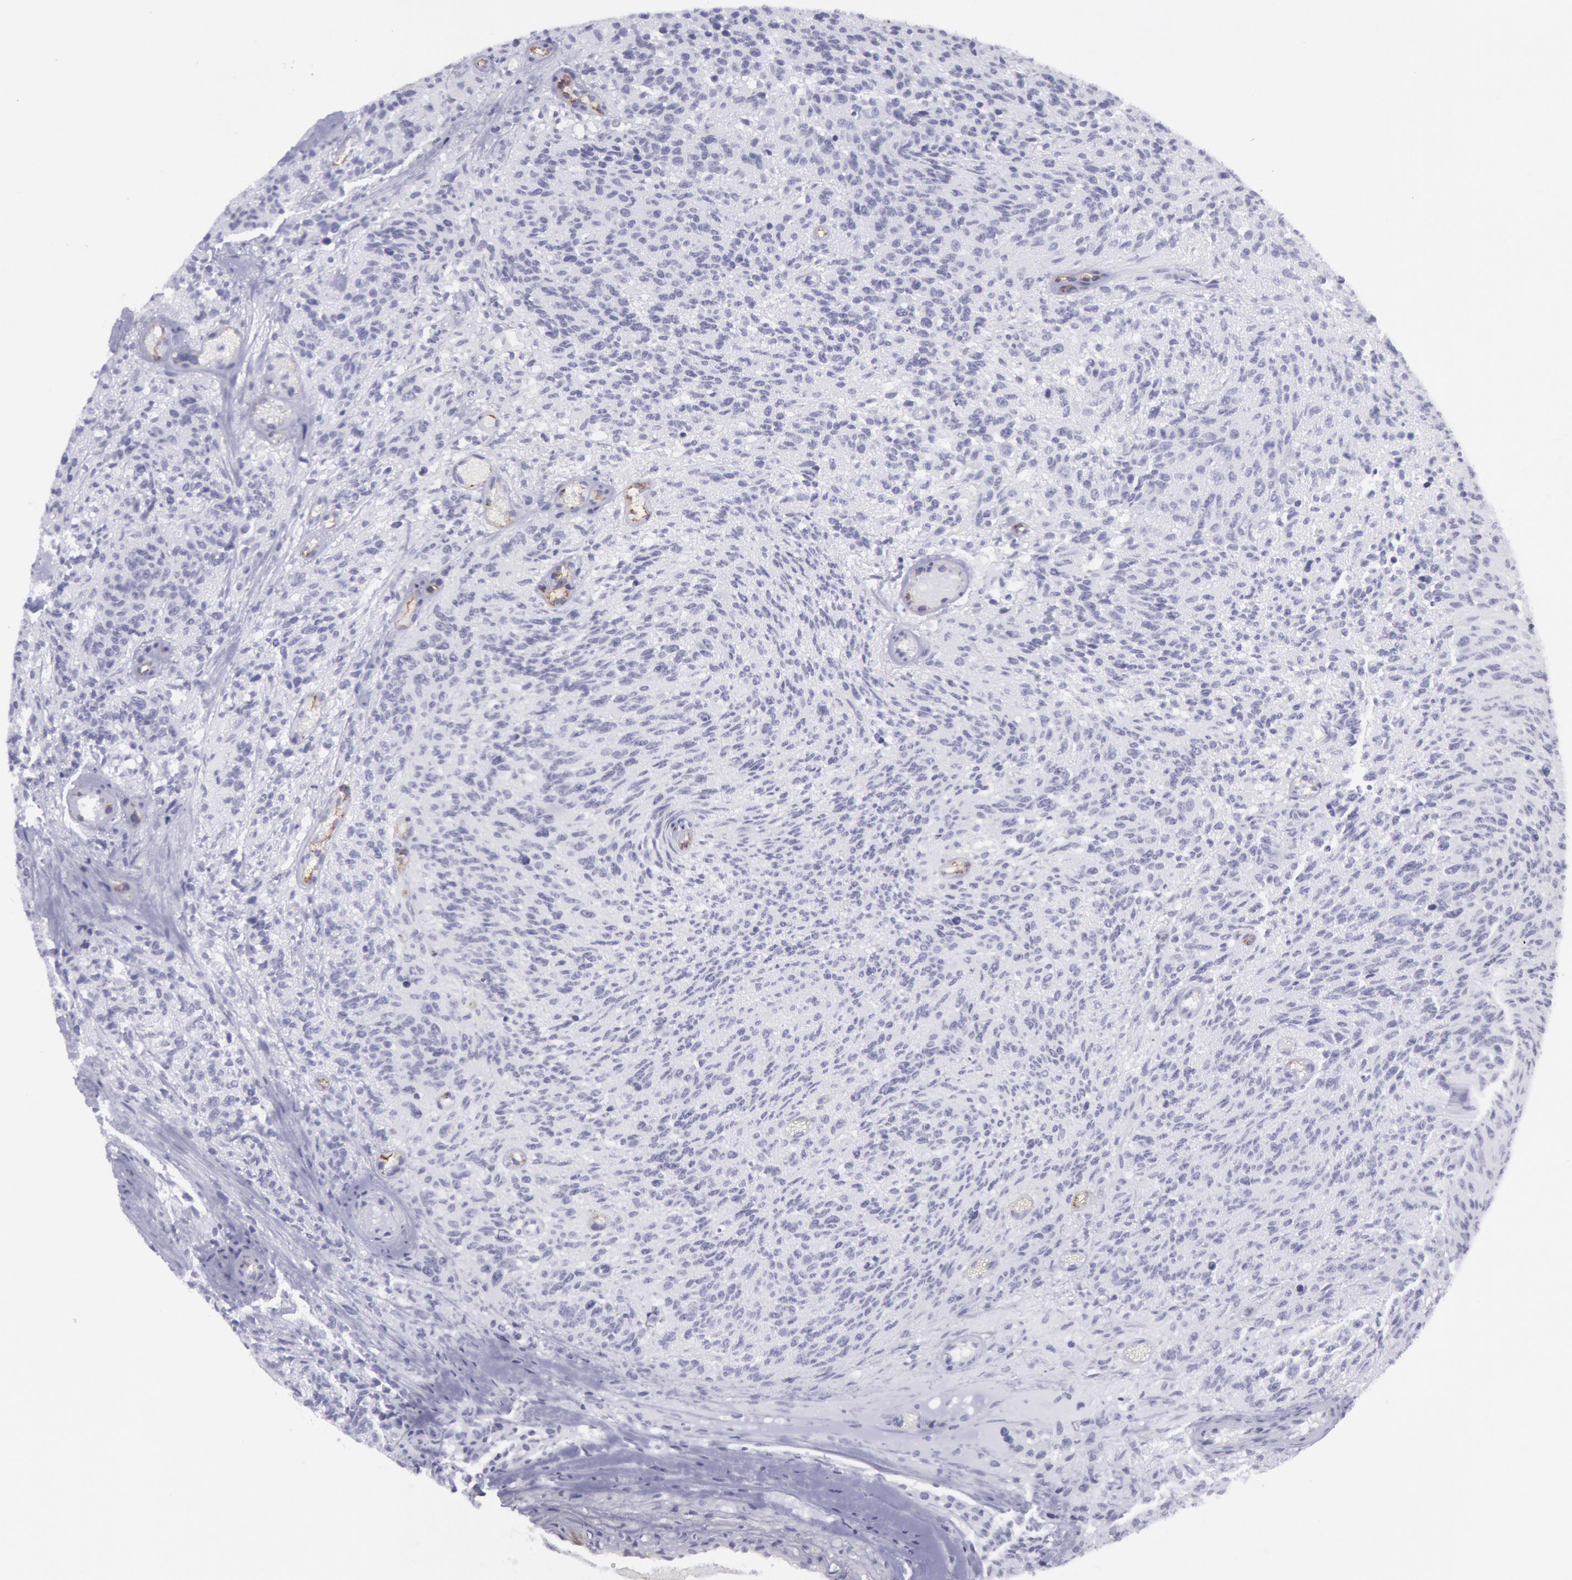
{"staining": {"intensity": "negative", "quantity": "none", "location": "none"}, "tissue": "glioma", "cell_type": "Tumor cells", "image_type": "cancer", "snomed": [{"axis": "morphology", "description": "Glioma, malignant, High grade"}, {"axis": "topography", "description": "Brain"}], "caption": "Immunohistochemistry image of human malignant high-grade glioma stained for a protein (brown), which reveals no expression in tumor cells.", "gene": "CDH13", "patient": {"sex": "male", "age": 36}}